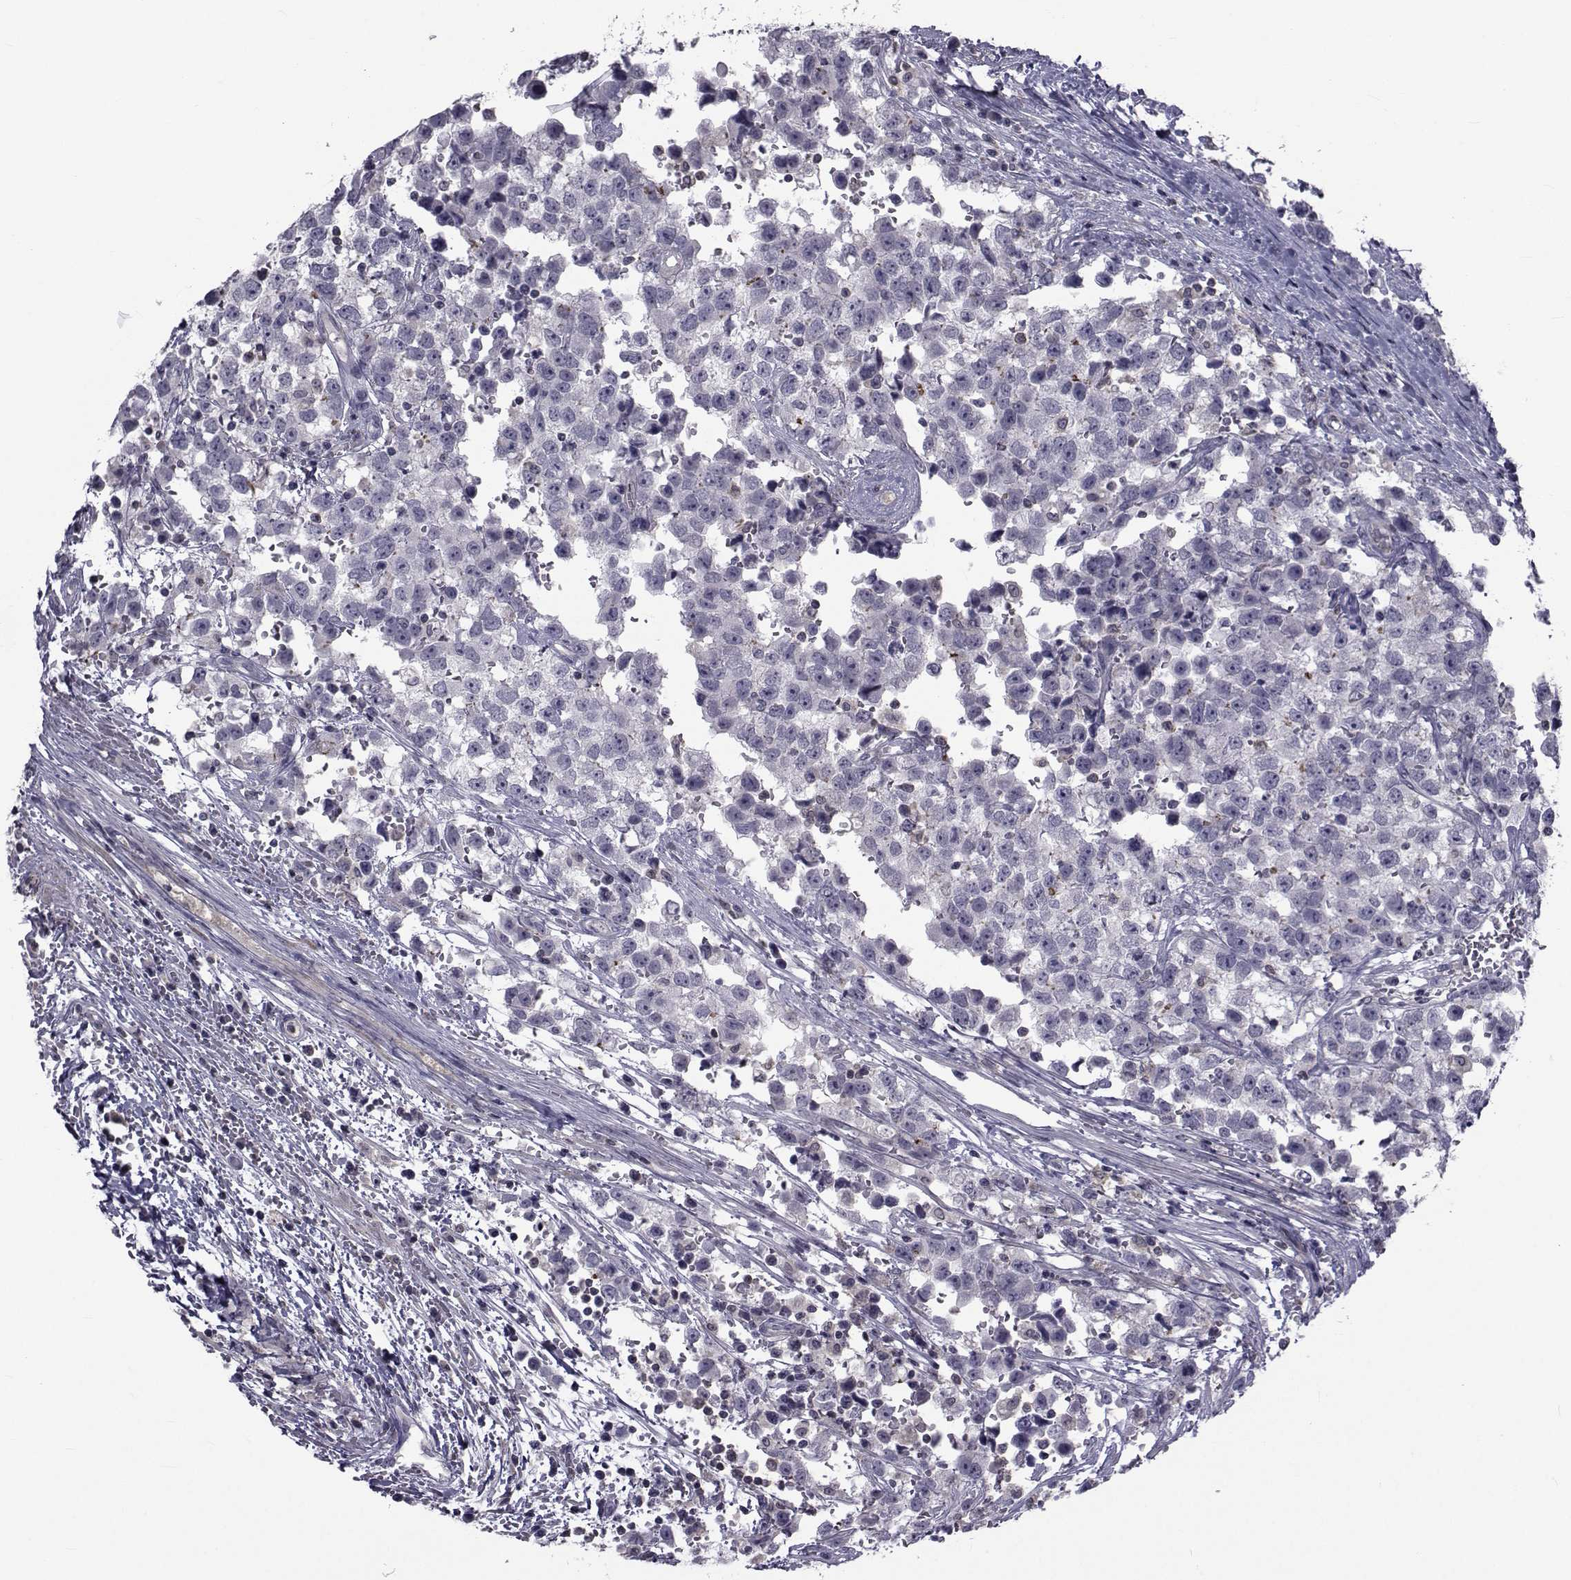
{"staining": {"intensity": "negative", "quantity": "none", "location": "none"}, "tissue": "testis cancer", "cell_type": "Tumor cells", "image_type": "cancer", "snomed": [{"axis": "morphology", "description": "Seminoma, NOS"}, {"axis": "topography", "description": "Testis"}], "caption": "This is a micrograph of immunohistochemistry staining of seminoma (testis), which shows no positivity in tumor cells. (DAB (3,3'-diaminobenzidine) immunohistochemistry (IHC) visualized using brightfield microscopy, high magnification).", "gene": "SLC30A10", "patient": {"sex": "male", "age": 34}}